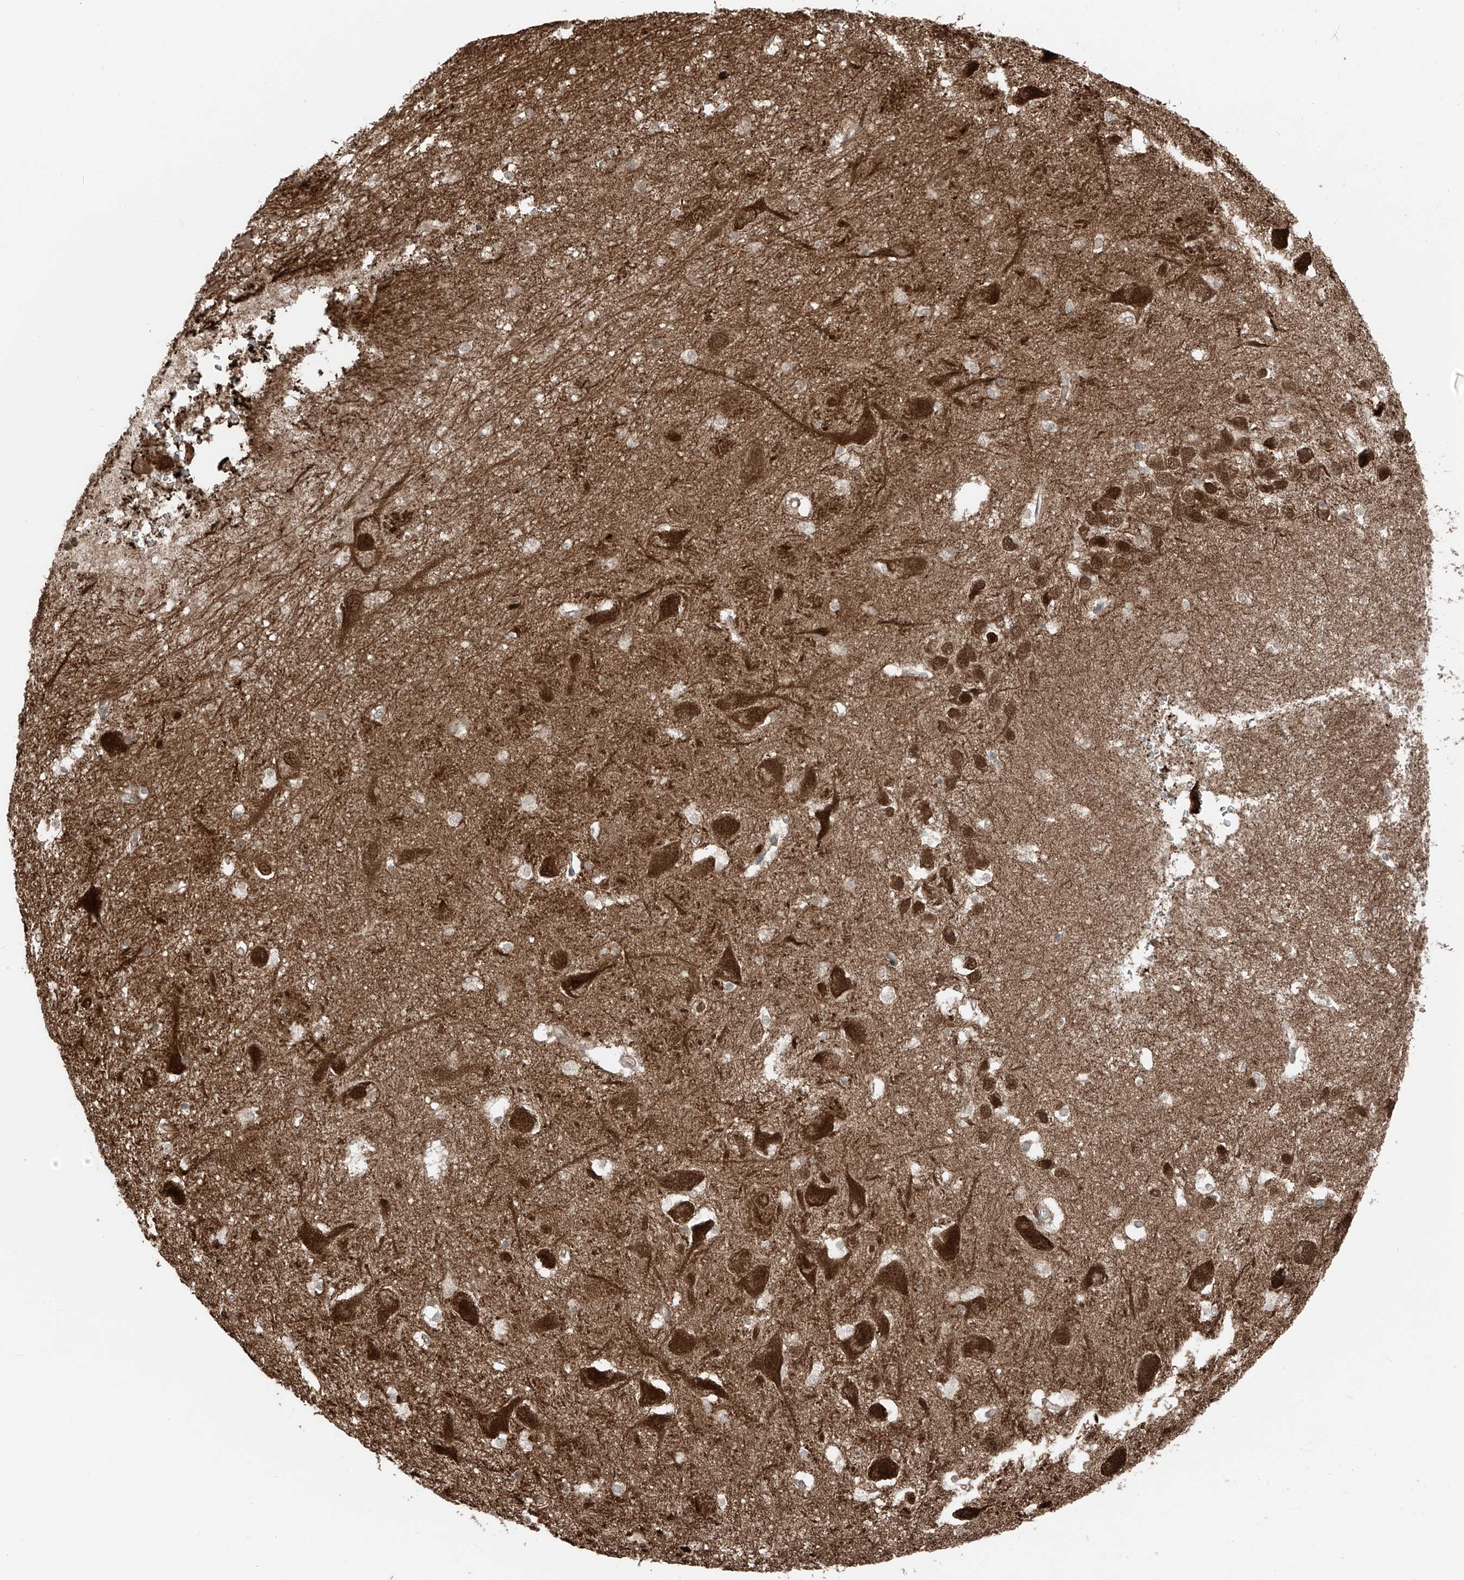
{"staining": {"intensity": "strong", "quantity": "<25%", "location": "cytoplasmic/membranous,nuclear"}, "tissue": "hippocampus", "cell_type": "Glial cells", "image_type": "normal", "snomed": [{"axis": "morphology", "description": "Normal tissue, NOS"}, {"axis": "topography", "description": "Hippocampus"}], "caption": "Protein expression analysis of normal hippocampus shows strong cytoplasmic/membranous,nuclear expression in approximately <25% of glial cells.", "gene": "USP48", "patient": {"sex": "female", "age": 52}}